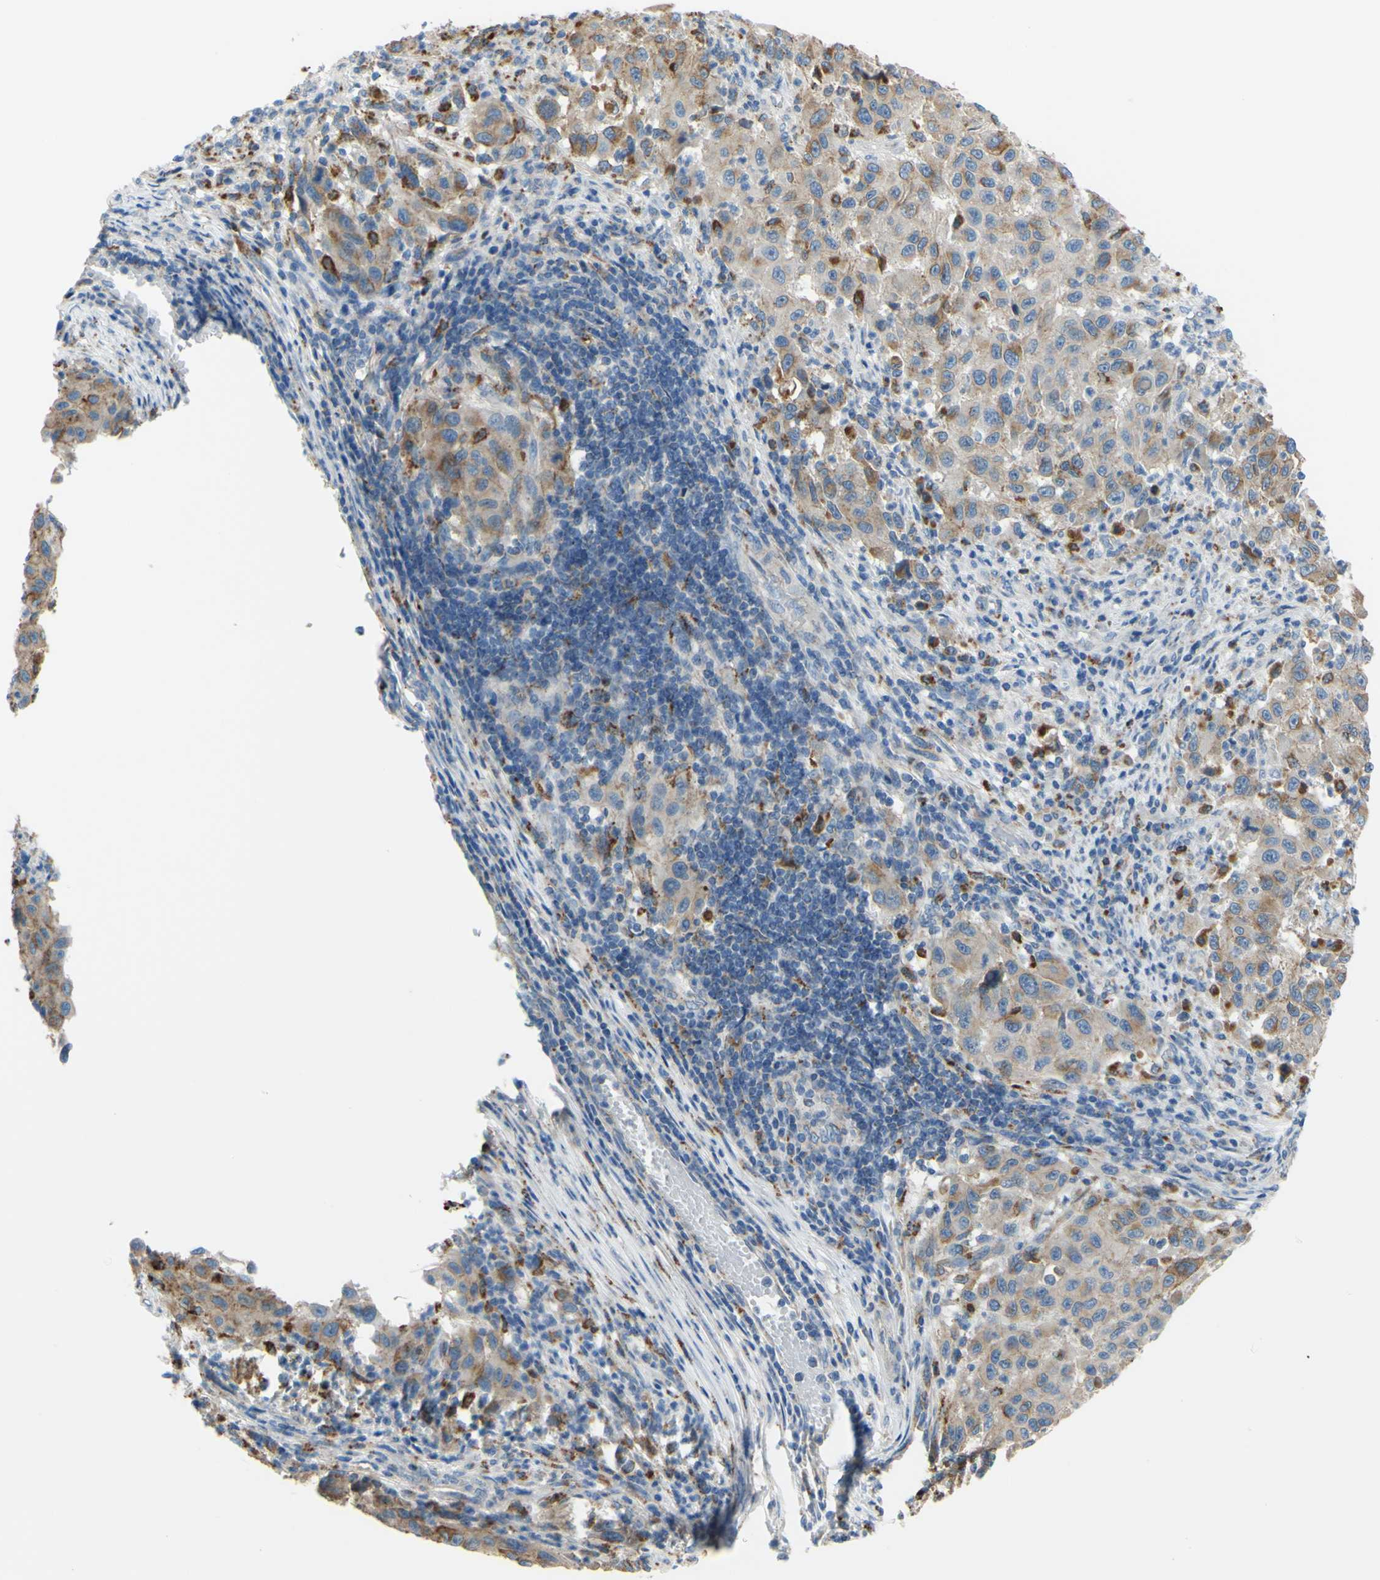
{"staining": {"intensity": "moderate", "quantity": ">75%", "location": "cytoplasmic/membranous"}, "tissue": "melanoma", "cell_type": "Tumor cells", "image_type": "cancer", "snomed": [{"axis": "morphology", "description": "Malignant melanoma, Metastatic site"}, {"axis": "topography", "description": "Lymph node"}], "caption": "Melanoma stained with immunohistochemistry (IHC) exhibits moderate cytoplasmic/membranous staining in about >75% of tumor cells.", "gene": "CTSD", "patient": {"sex": "male", "age": 61}}